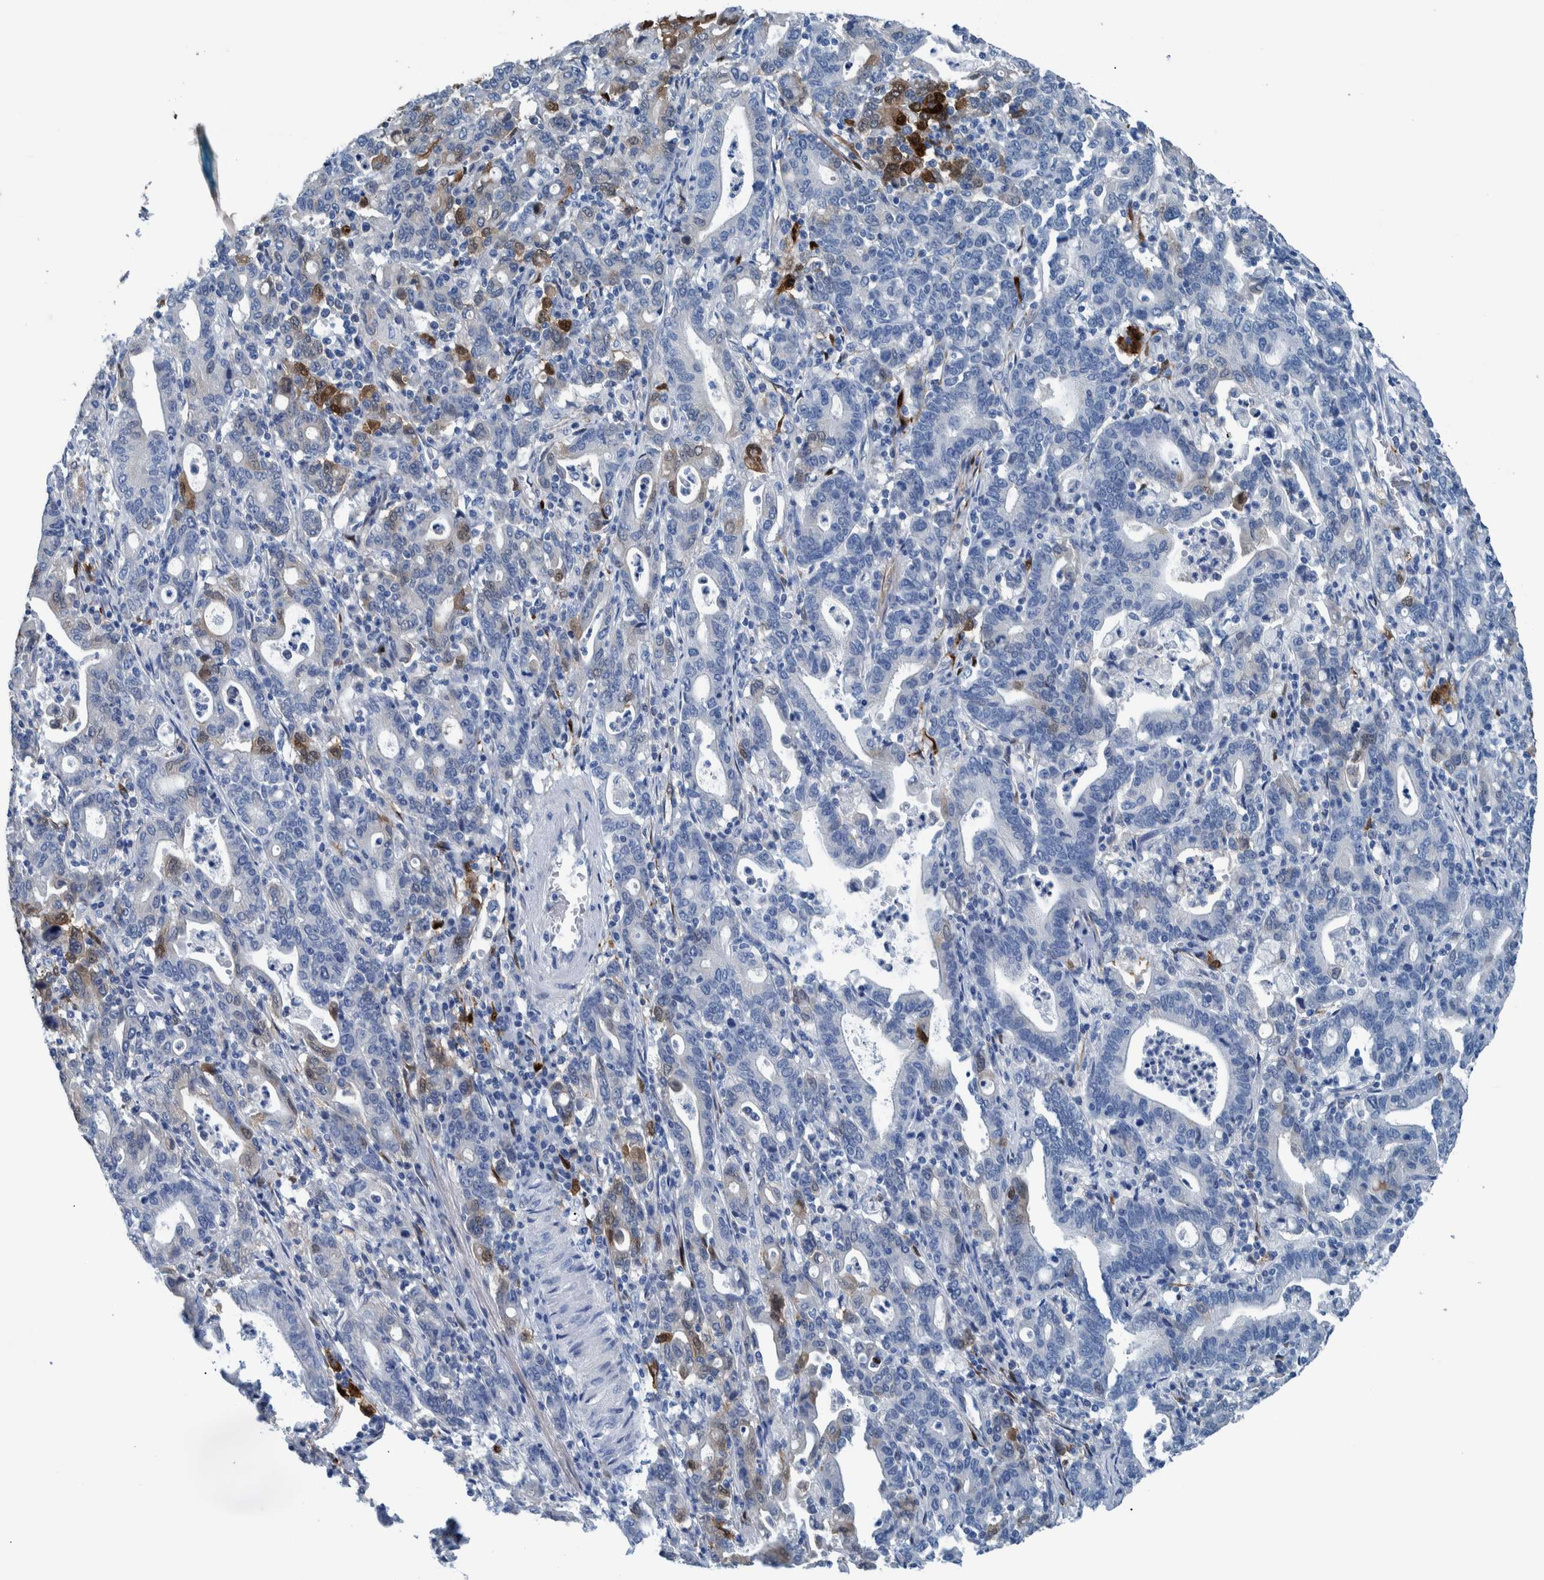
{"staining": {"intensity": "moderate", "quantity": "<25%", "location": "cytoplasmic/membranous"}, "tissue": "stomach cancer", "cell_type": "Tumor cells", "image_type": "cancer", "snomed": [{"axis": "morphology", "description": "Adenocarcinoma, NOS"}, {"axis": "topography", "description": "Stomach, upper"}], "caption": "Protein staining of stomach cancer (adenocarcinoma) tissue shows moderate cytoplasmic/membranous staining in about <25% of tumor cells. Nuclei are stained in blue.", "gene": "IDO1", "patient": {"sex": "male", "age": 69}}